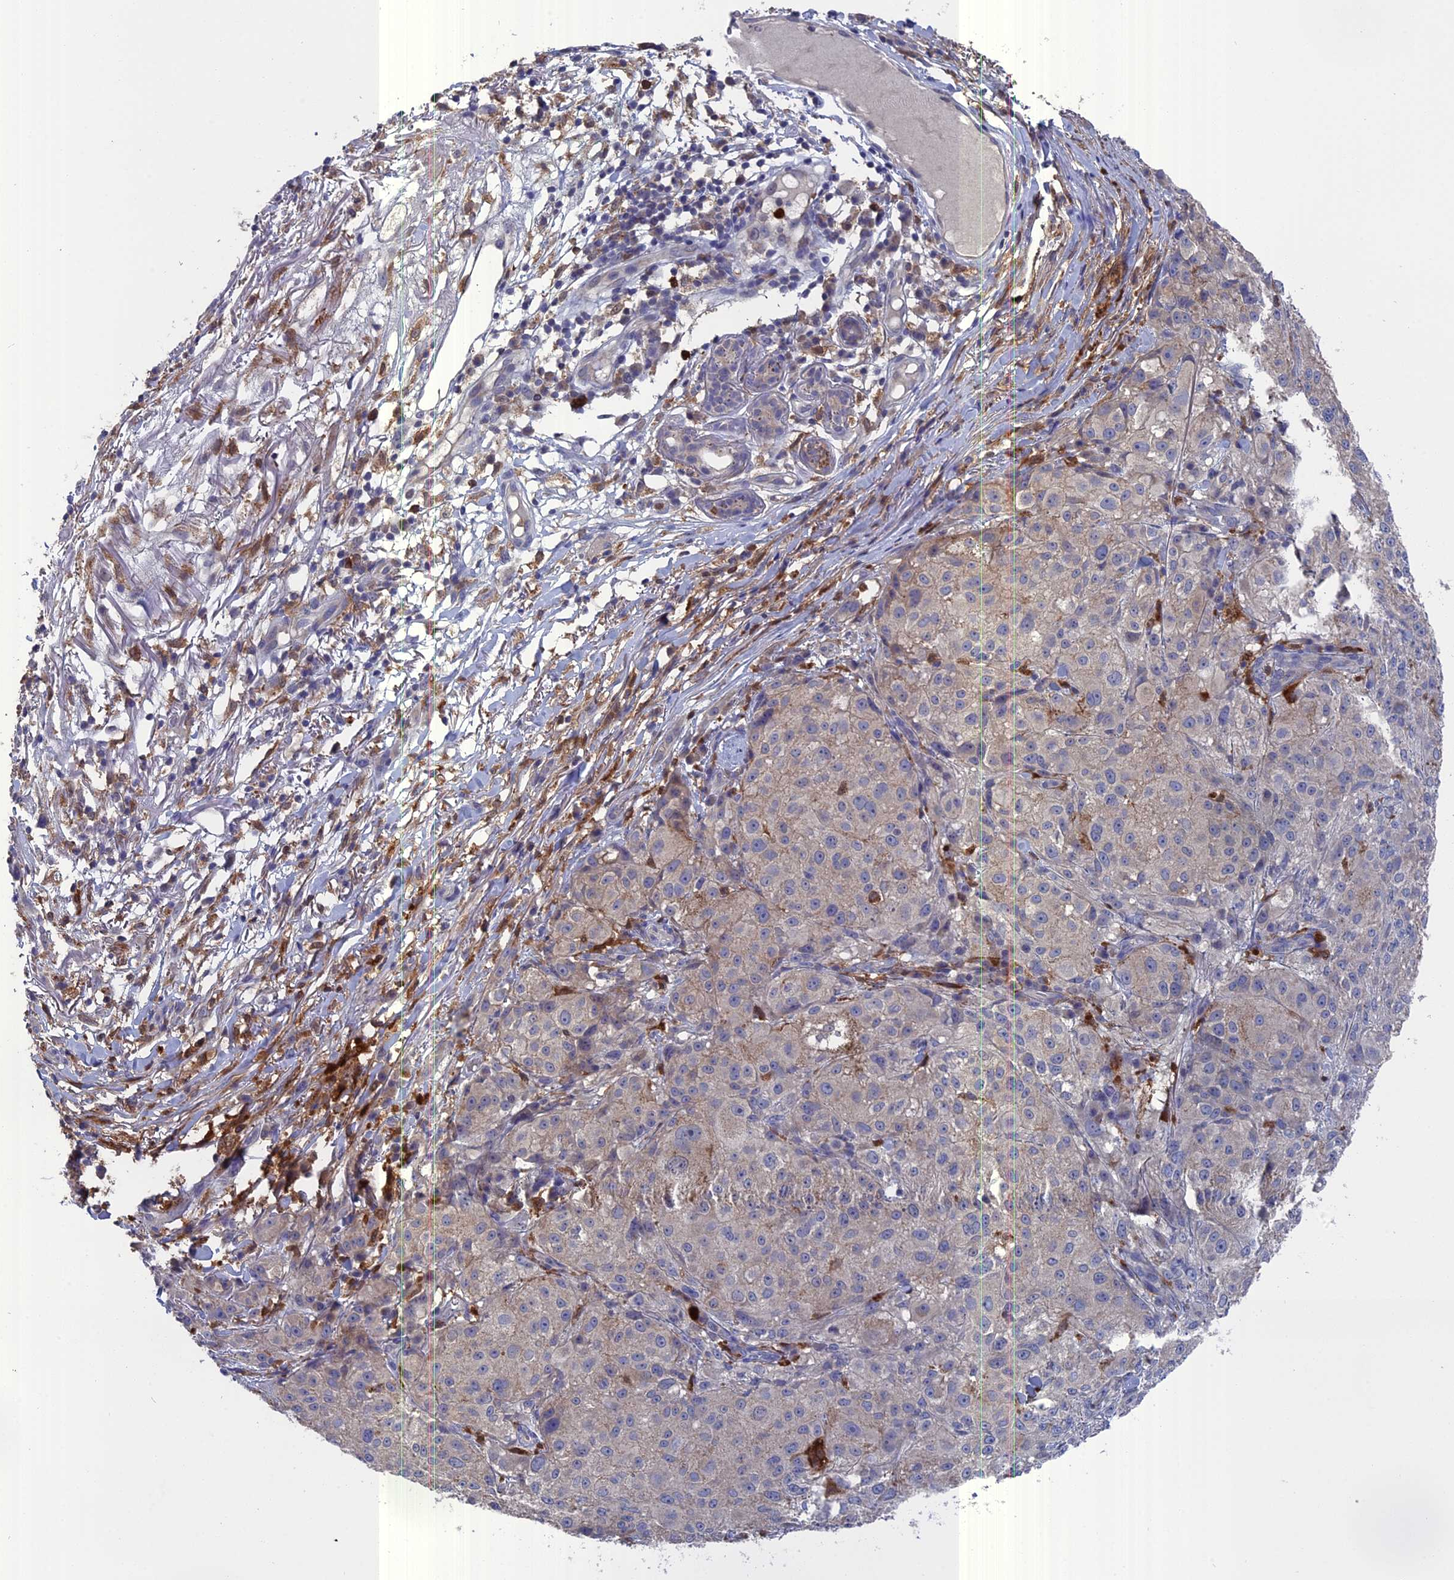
{"staining": {"intensity": "negative", "quantity": "none", "location": "none"}, "tissue": "melanoma", "cell_type": "Tumor cells", "image_type": "cancer", "snomed": [{"axis": "morphology", "description": "Necrosis, NOS"}, {"axis": "morphology", "description": "Malignant melanoma, NOS"}, {"axis": "topography", "description": "Skin"}], "caption": "A micrograph of malignant melanoma stained for a protein displays no brown staining in tumor cells.", "gene": "NCF4", "patient": {"sex": "female", "age": 87}}